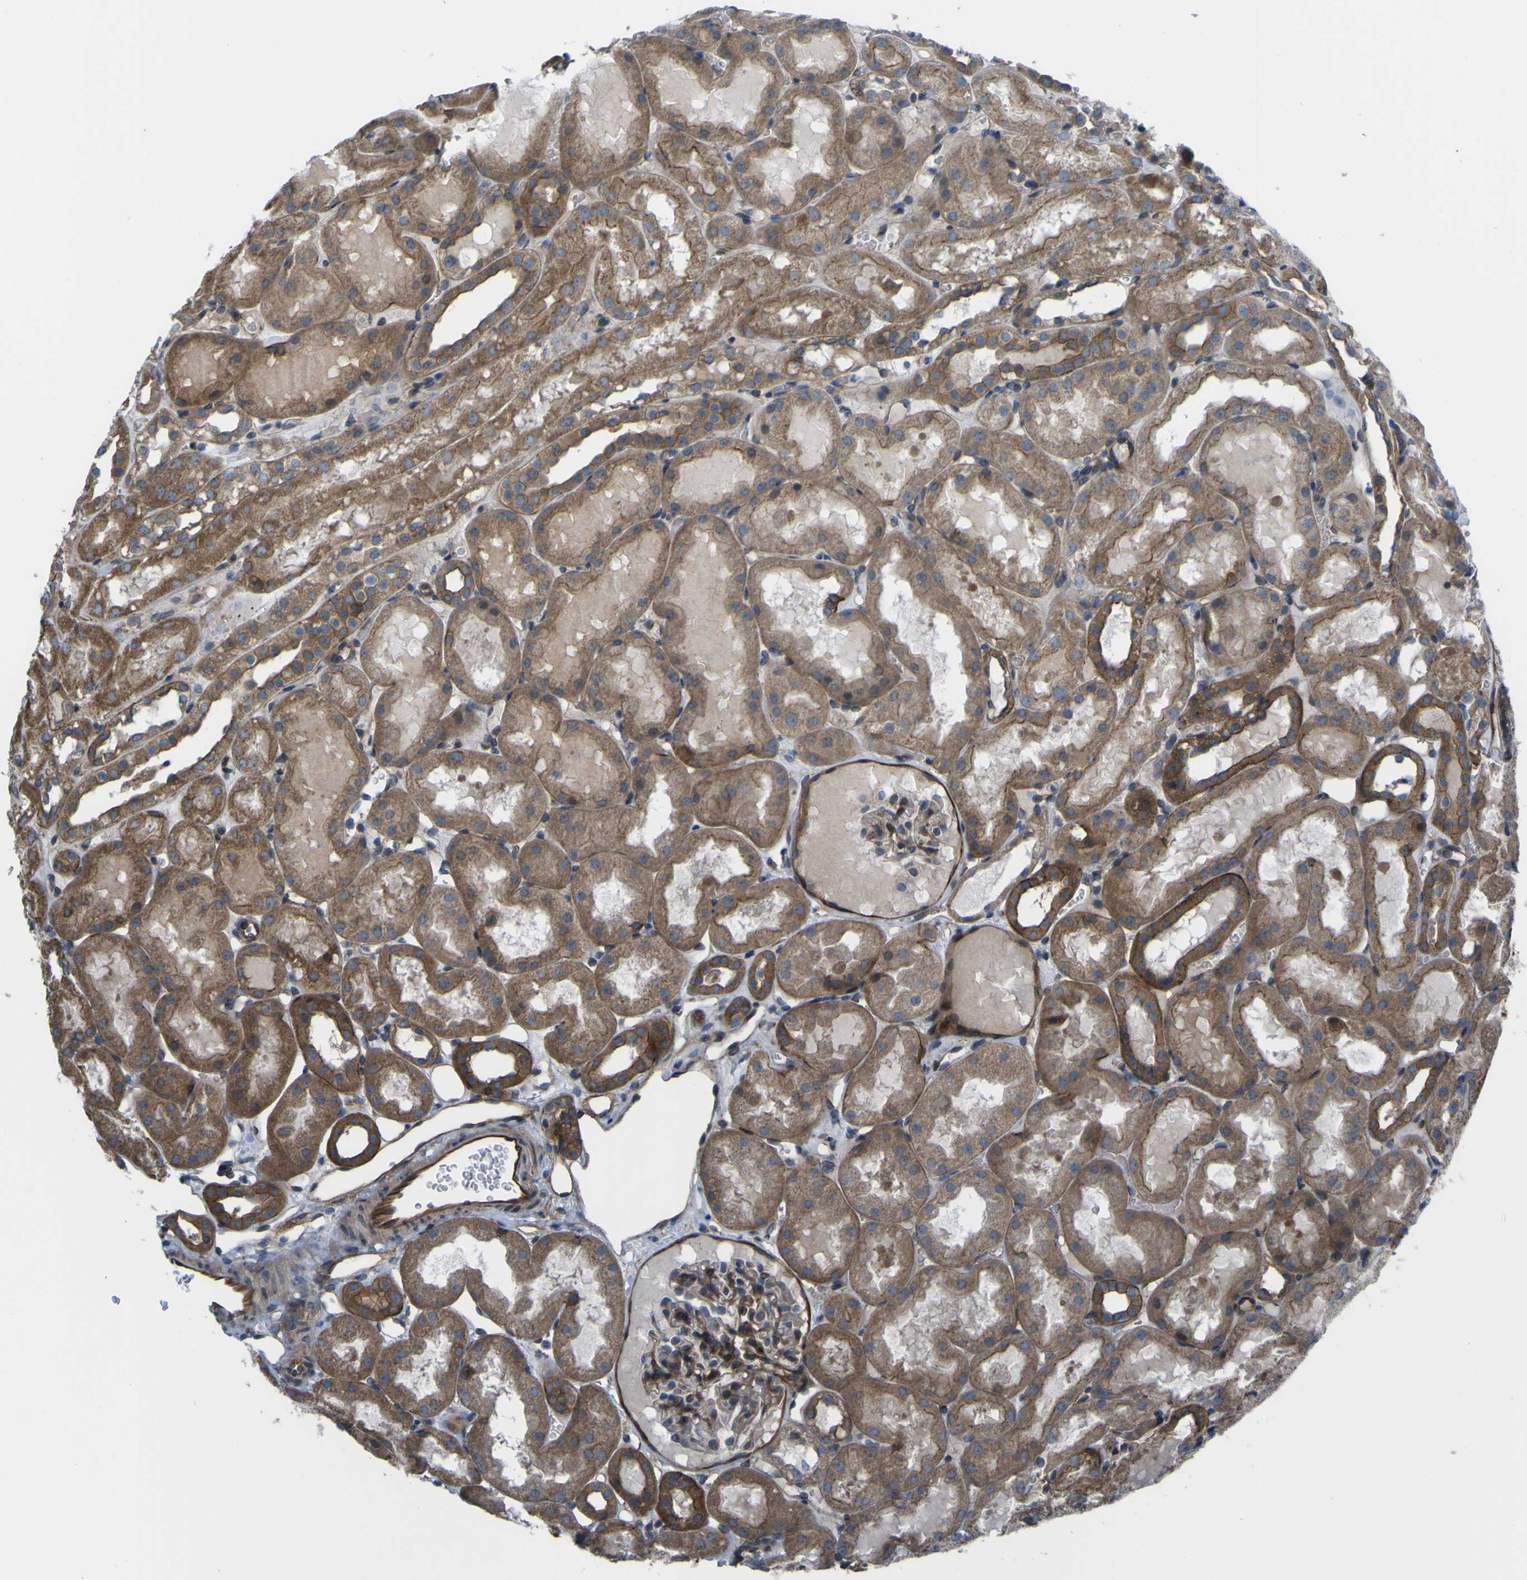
{"staining": {"intensity": "moderate", "quantity": "25%-75%", "location": "cytoplasmic/membranous"}, "tissue": "kidney", "cell_type": "Cells in glomeruli", "image_type": "normal", "snomed": [{"axis": "morphology", "description": "Normal tissue, NOS"}, {"axis": "topography", "description": "Kidney"}, {"axis": "topography", "description": "Urinary bladder"}], "caption": "Human kidney stained with a brown dye demonstrates moderate cytoplasmic/membranous positive expression in approximately 25%-75% of cells in glomeruli.", "gene": "FBXO30", "patient": {"sex": "male", "age": 16}}